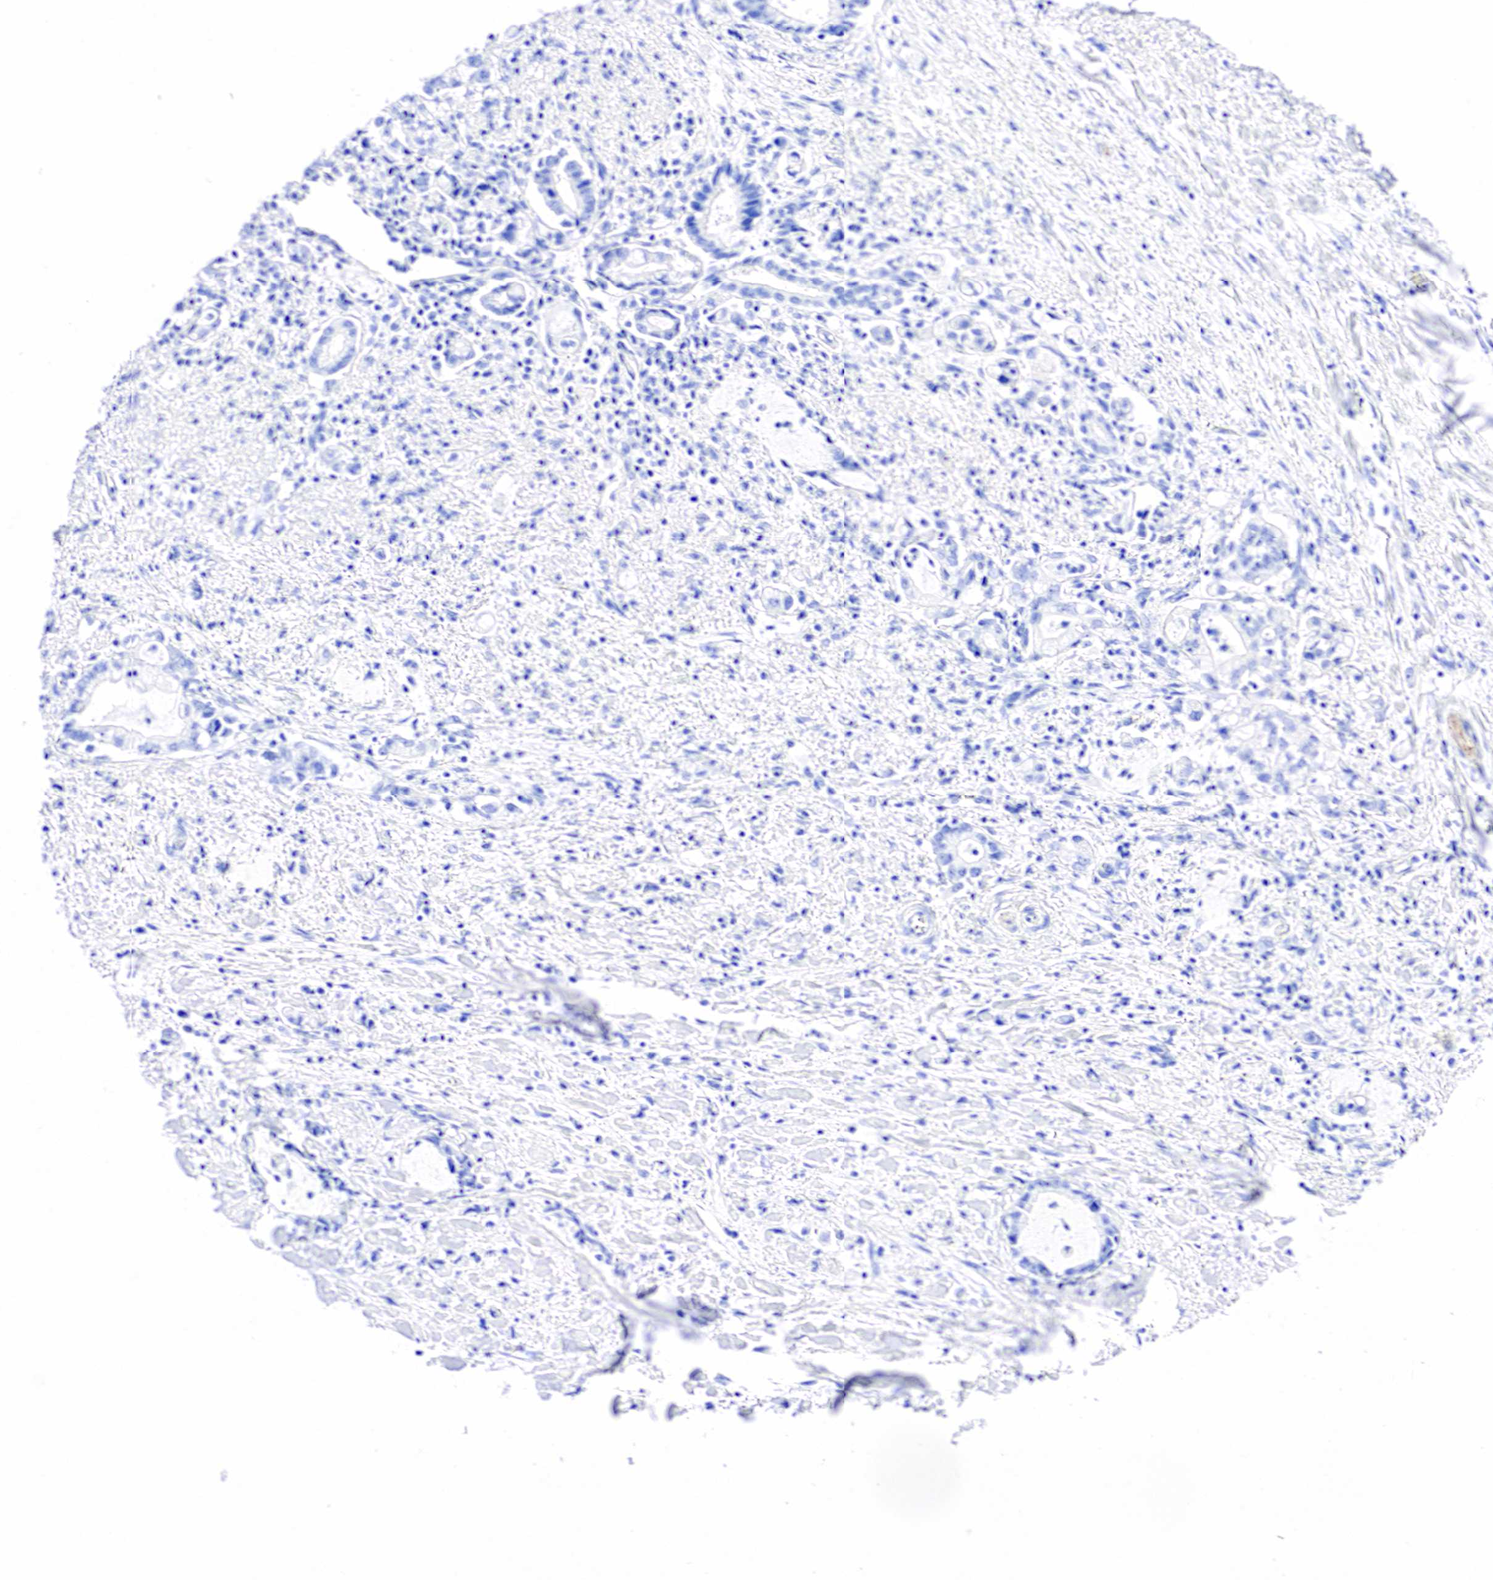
{"staining": {"intensity": "negative", "quantity": "none", "location": "none"}, "tissue": "liver cancer", "cell_type": "Tumor cells", "image_type": "cancer", "snomed": [{"axis": "morphology", "description": "Cholangiocarcinoma"}, {"axis": "topography", "description": "Liver"}], "caption": "Immunohistochemistry (IHC) micrograph of human liver cancer stained for a protein (brown), which demonstrates no positivity in tumor cells. (DAB immunohistochemistry (IHC), high magnification).", "gene": "CHGA", "patient": {"sex": "male", "age": 57}}